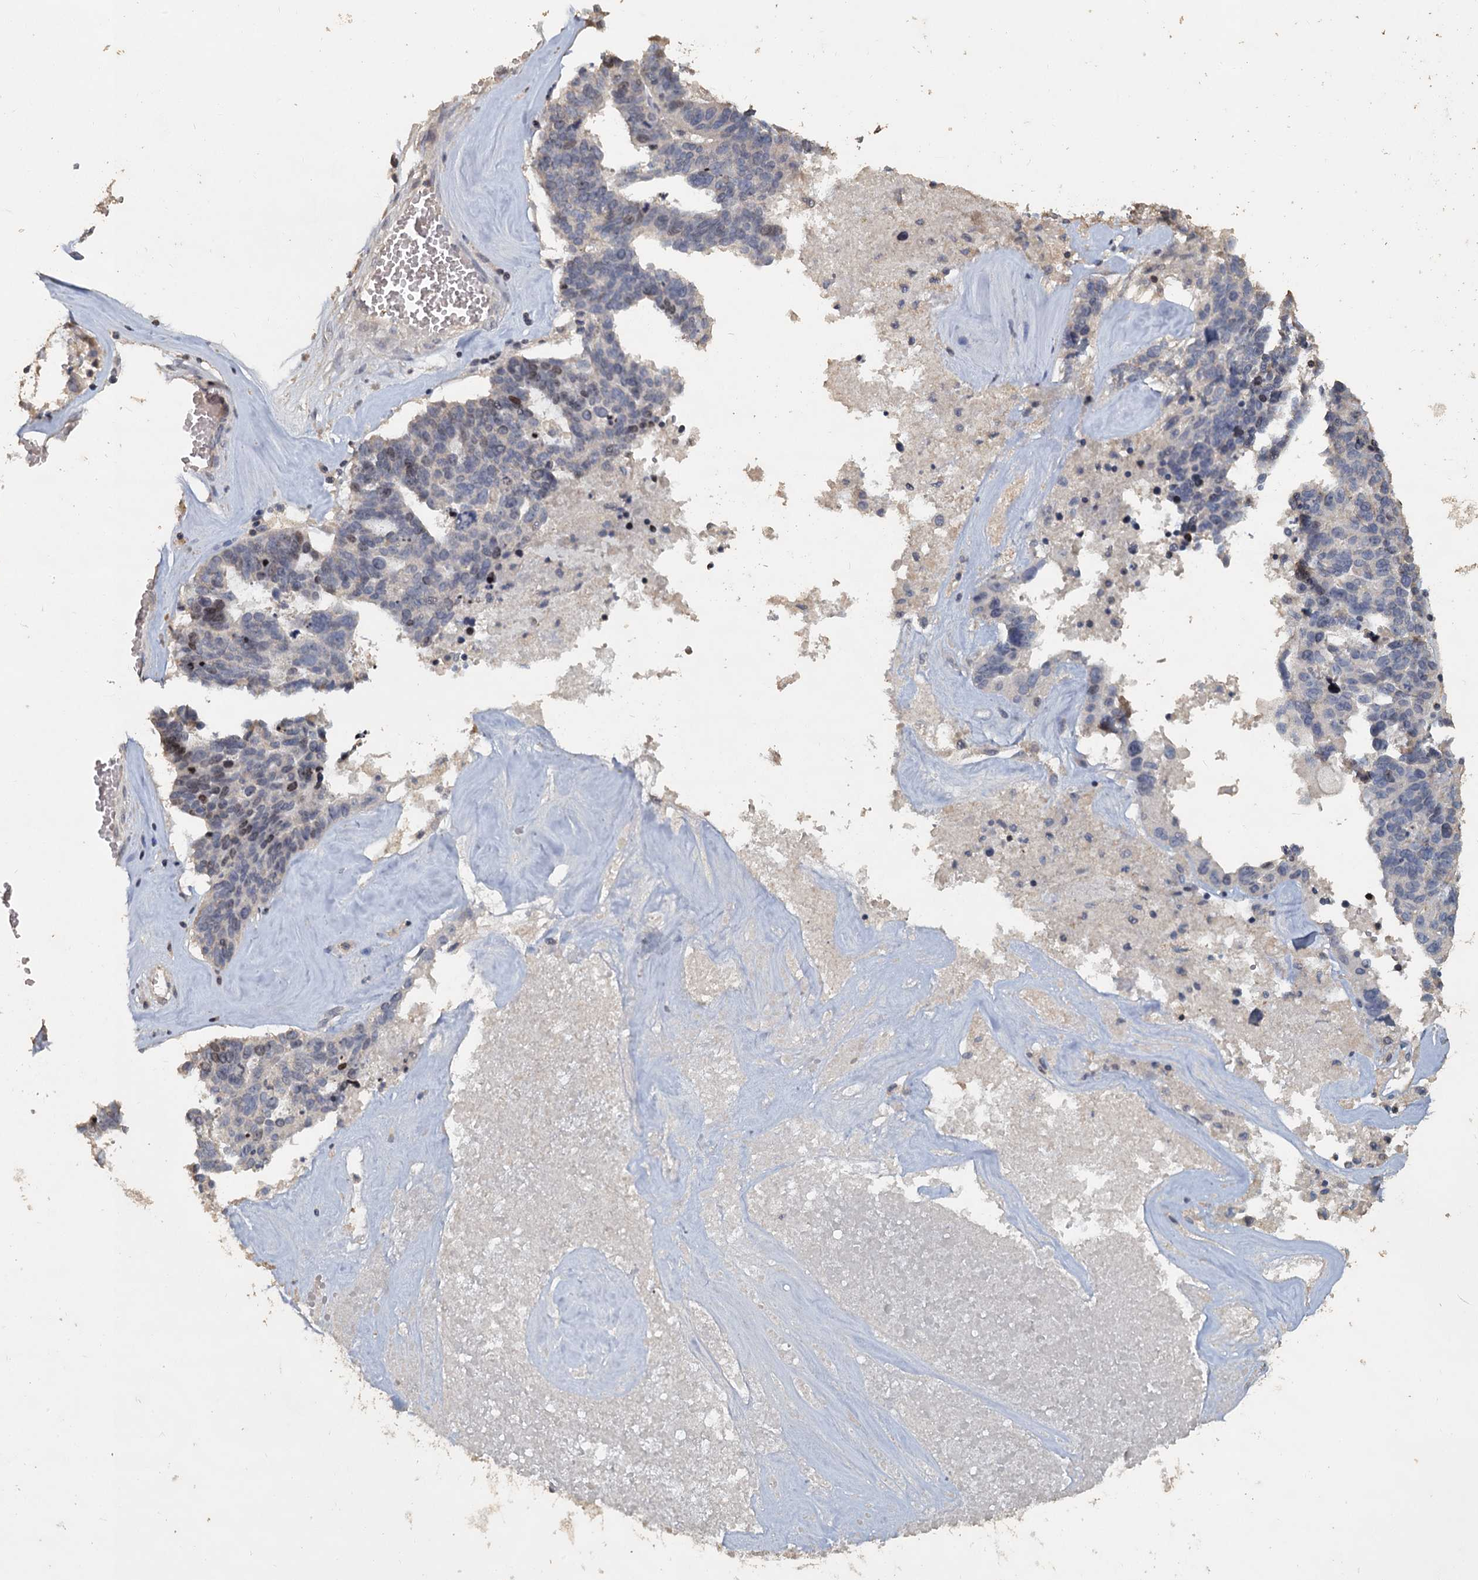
{"staining": {"intensity": "weak", "quantity": "<25%", "location": "nuclear"}, "tissue": "ovarian cancer", "cell_type": "Tumor cells", "image_type": "cancer", "snomed": [{"axis": "morphology", "description": "Cystadenocarcinoma, serous, NOS"}, {"axis": "topography", "description": "Ovary"}], "caption": "DAB (3,3'-diaminobenzidine) immunohistochemical staining of human ovarian serous cystadenocarcinoma reveals no significant expression in tumor cells.", "gene": "CCDC61", "patient": {"sex": "female", "age": 59}}